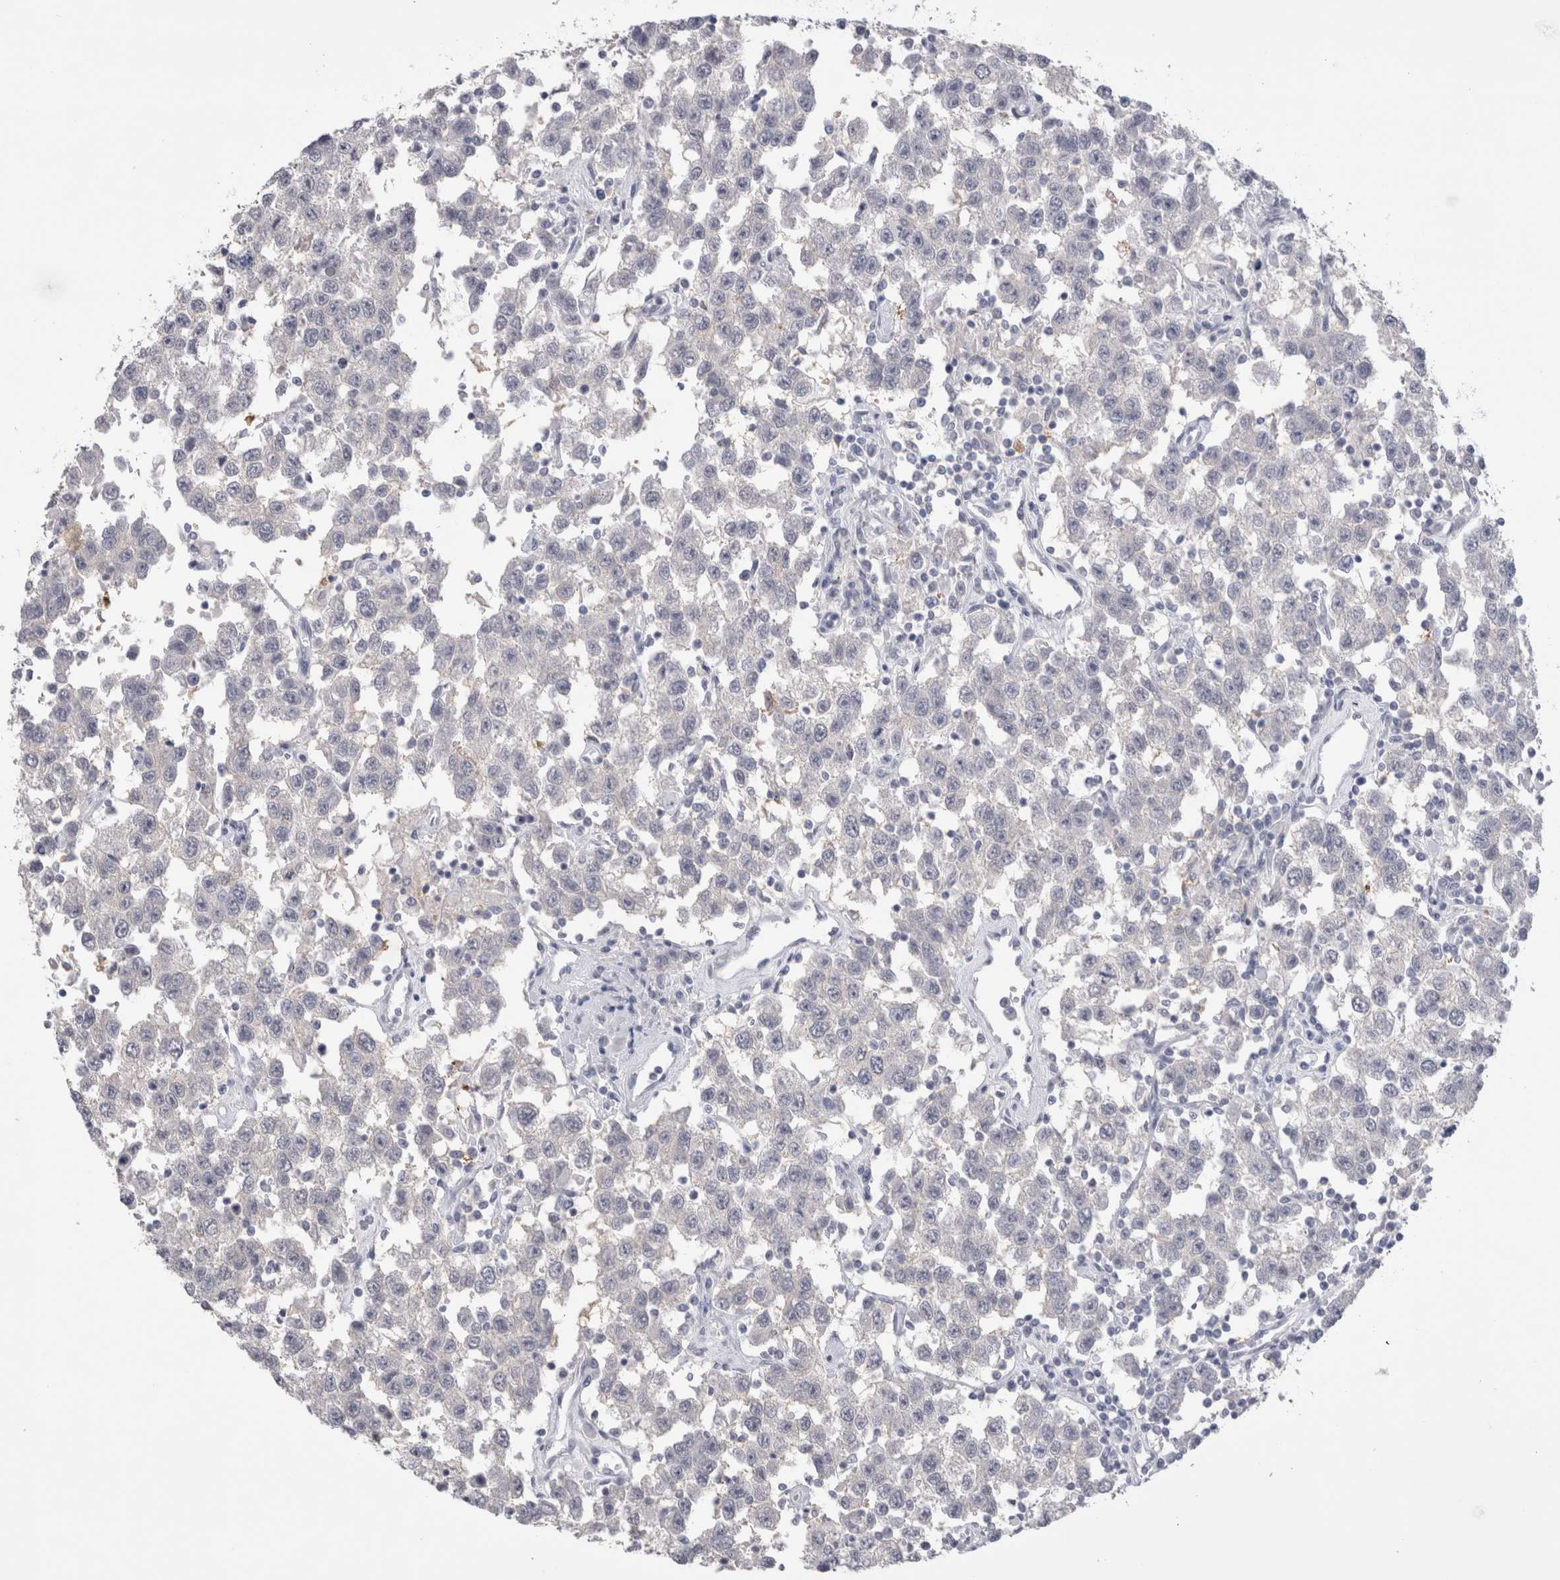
{"staining": {"intensity": "negative", "quantity": "none", "location": "none"}, "tissue": "testis cancer", "cell_type": "Tumor cells", "image_type": "cancer", "snomed": [{"axis": "morphology", "description": "Seminoma, NOS"}, {"axis": "topography", "description": "Testis"}], "caption": "Testis cancer was stained to show a protein in brown. There is no significant staining in tumor cells.", "gene": "SUCNR1", "patient": {"sex": "male", "age": 41}}